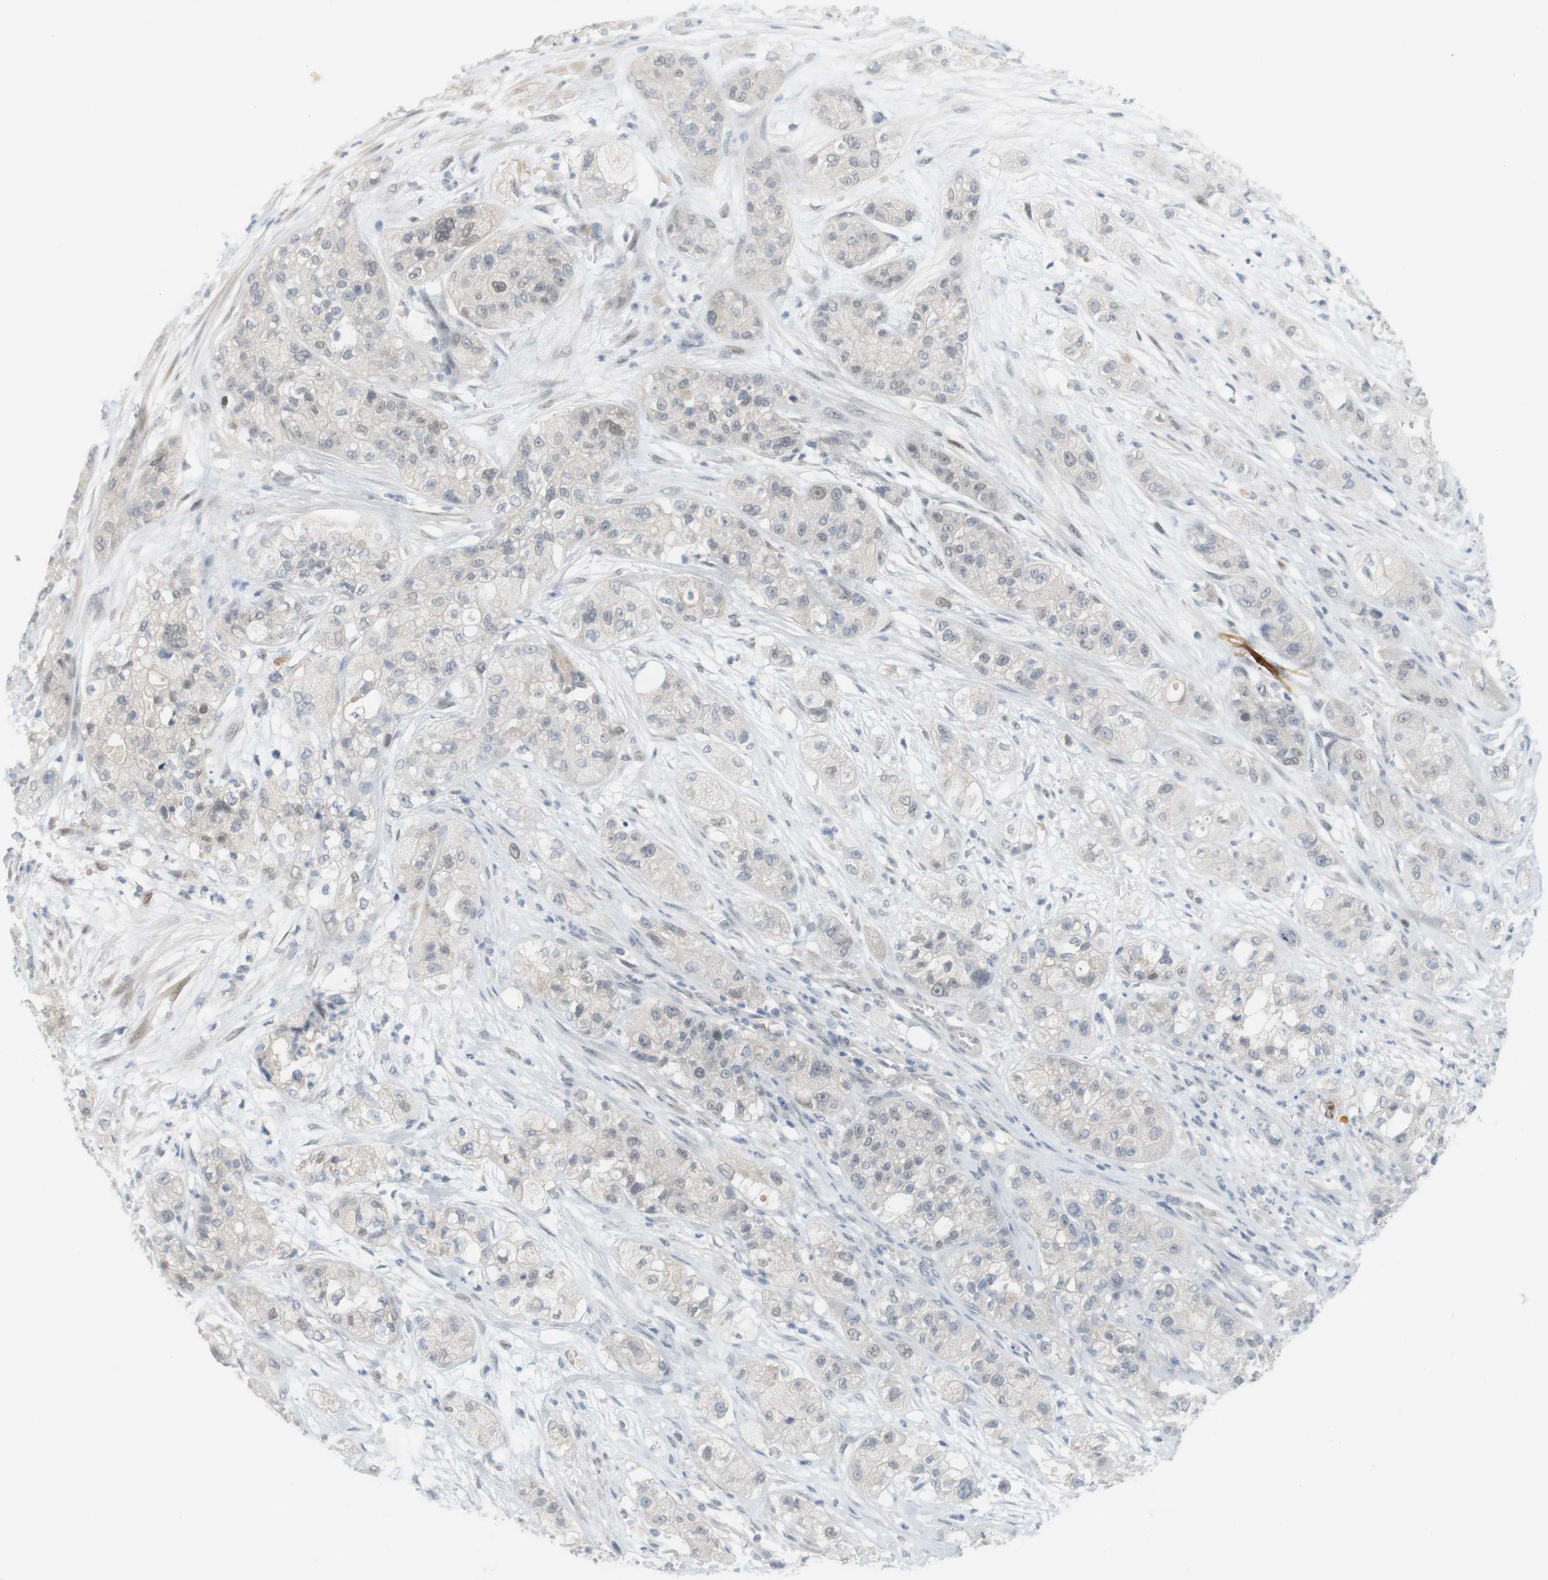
{"staining": {"intensity": "weak", "quantity": "<25%", "location": "nuclear"}, "tissue": "pancreatic cancer", "cell_type": "Tumor cells", "image_type": "cancer", "snomed": [{"axis": "morphology", "description": "Adenocarcinoma, NOS"}, {"axis": "topography", "description": "Pancreas"}], "caption": "Tumor cells show no significant positivity in adenocarcinoma (pancreatic).", "gene": "CREB3L2", "patient": {"sex": "female", "age": 78}}